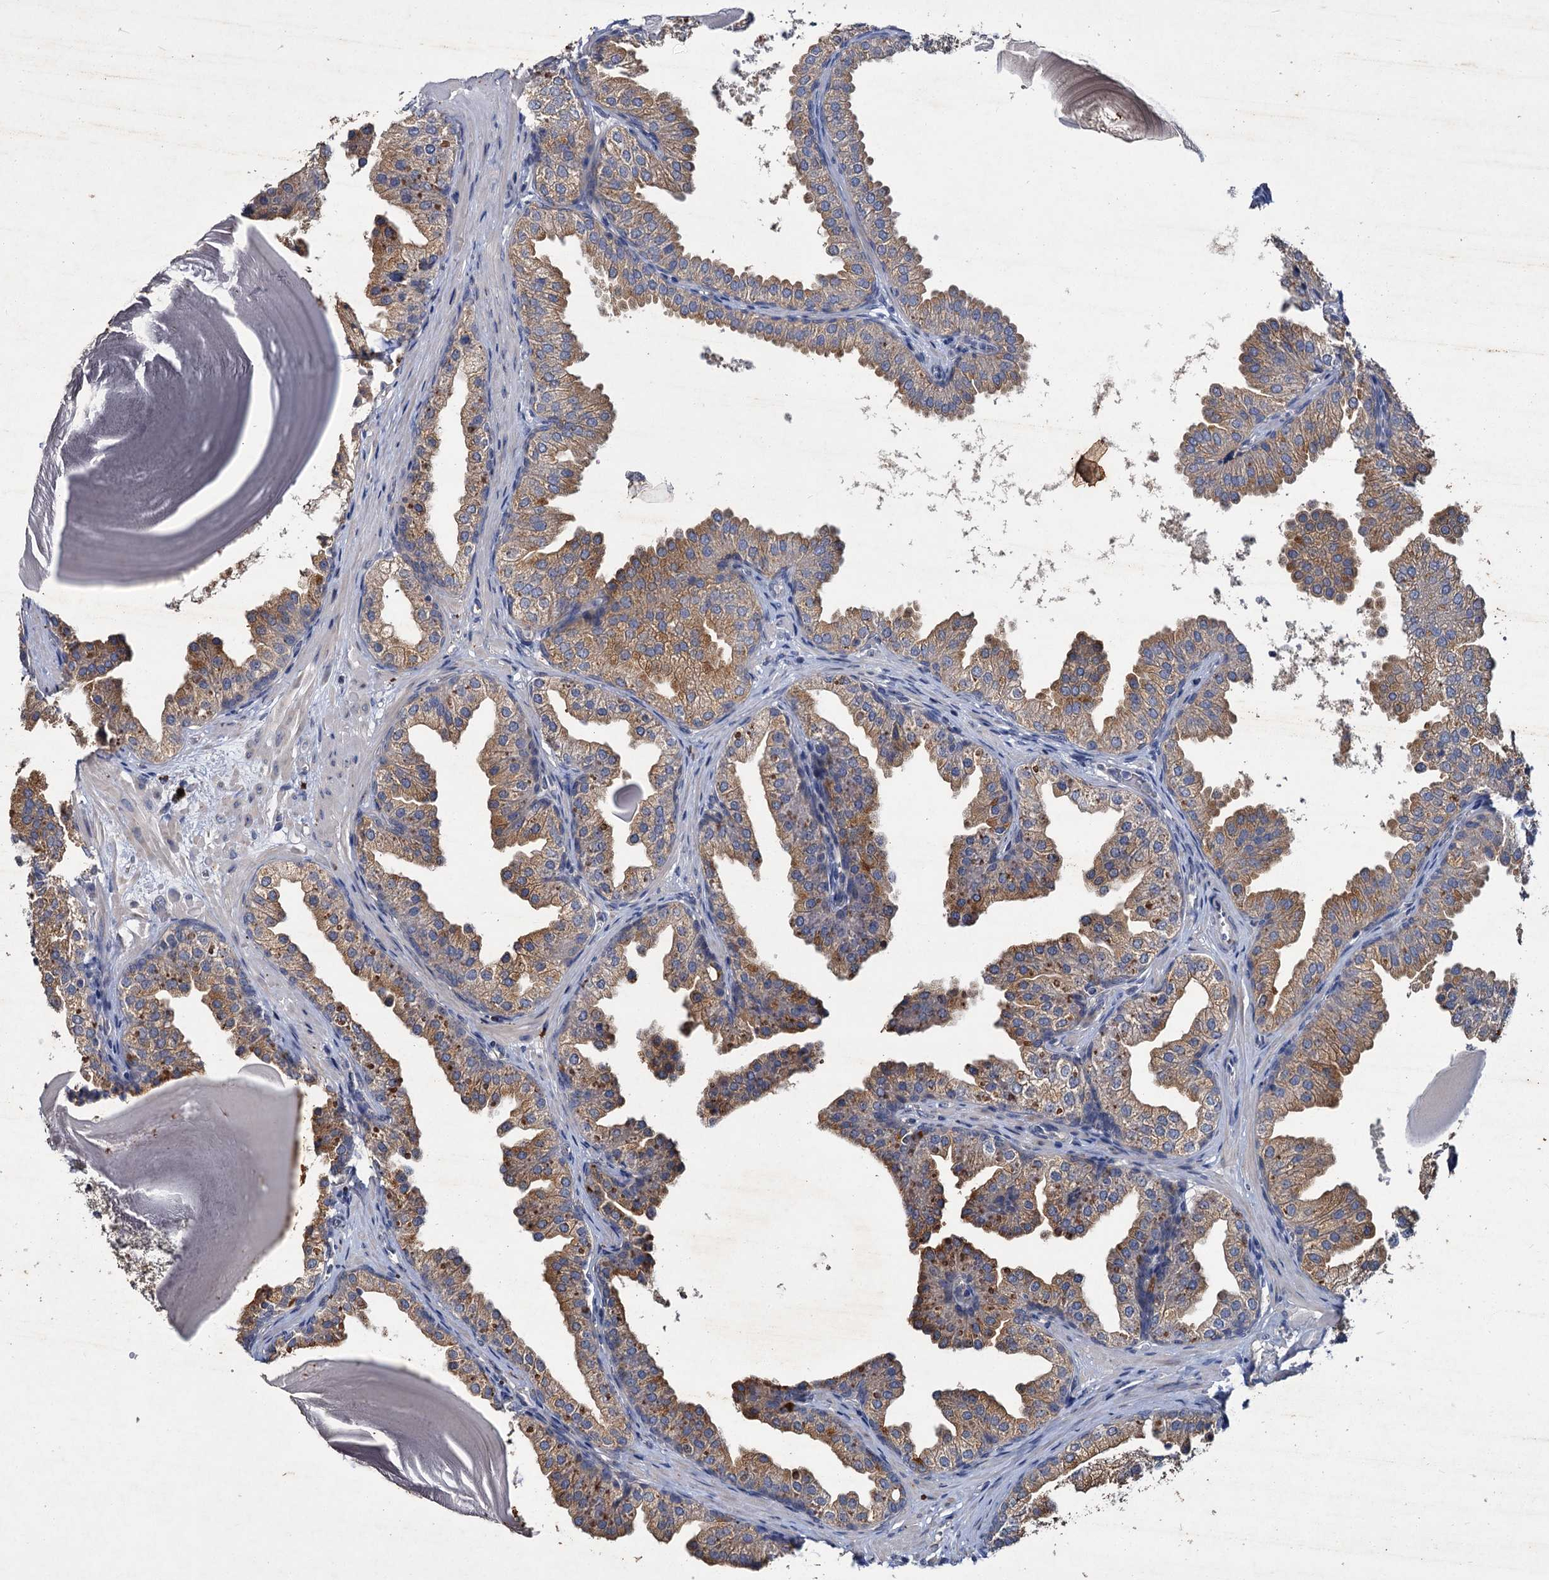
{"staining": {"intensity": "moderate", "quantity": "25%-75%", "location": "cytoplasmic/membranous"}, "tissue": "prostate", "cell_type": "Glandular cells", "image_type": "normal", "snomed": [{"axis": "morphology", "description": "Normal tissue, NOS"}, {"axis": "topography", "description": "Prostate"}], "caption": "IHC micrograph of normal prostate: prostate stained using IHC demonstrates medium levels of moderate protein expression localized specifically in the cytoplasmic/membranous of glandular cells, appearing as a cytoplasmic/membranous brown color.", "gene": "ATP9A", "patient": {"sex": "male", "age": 48}}